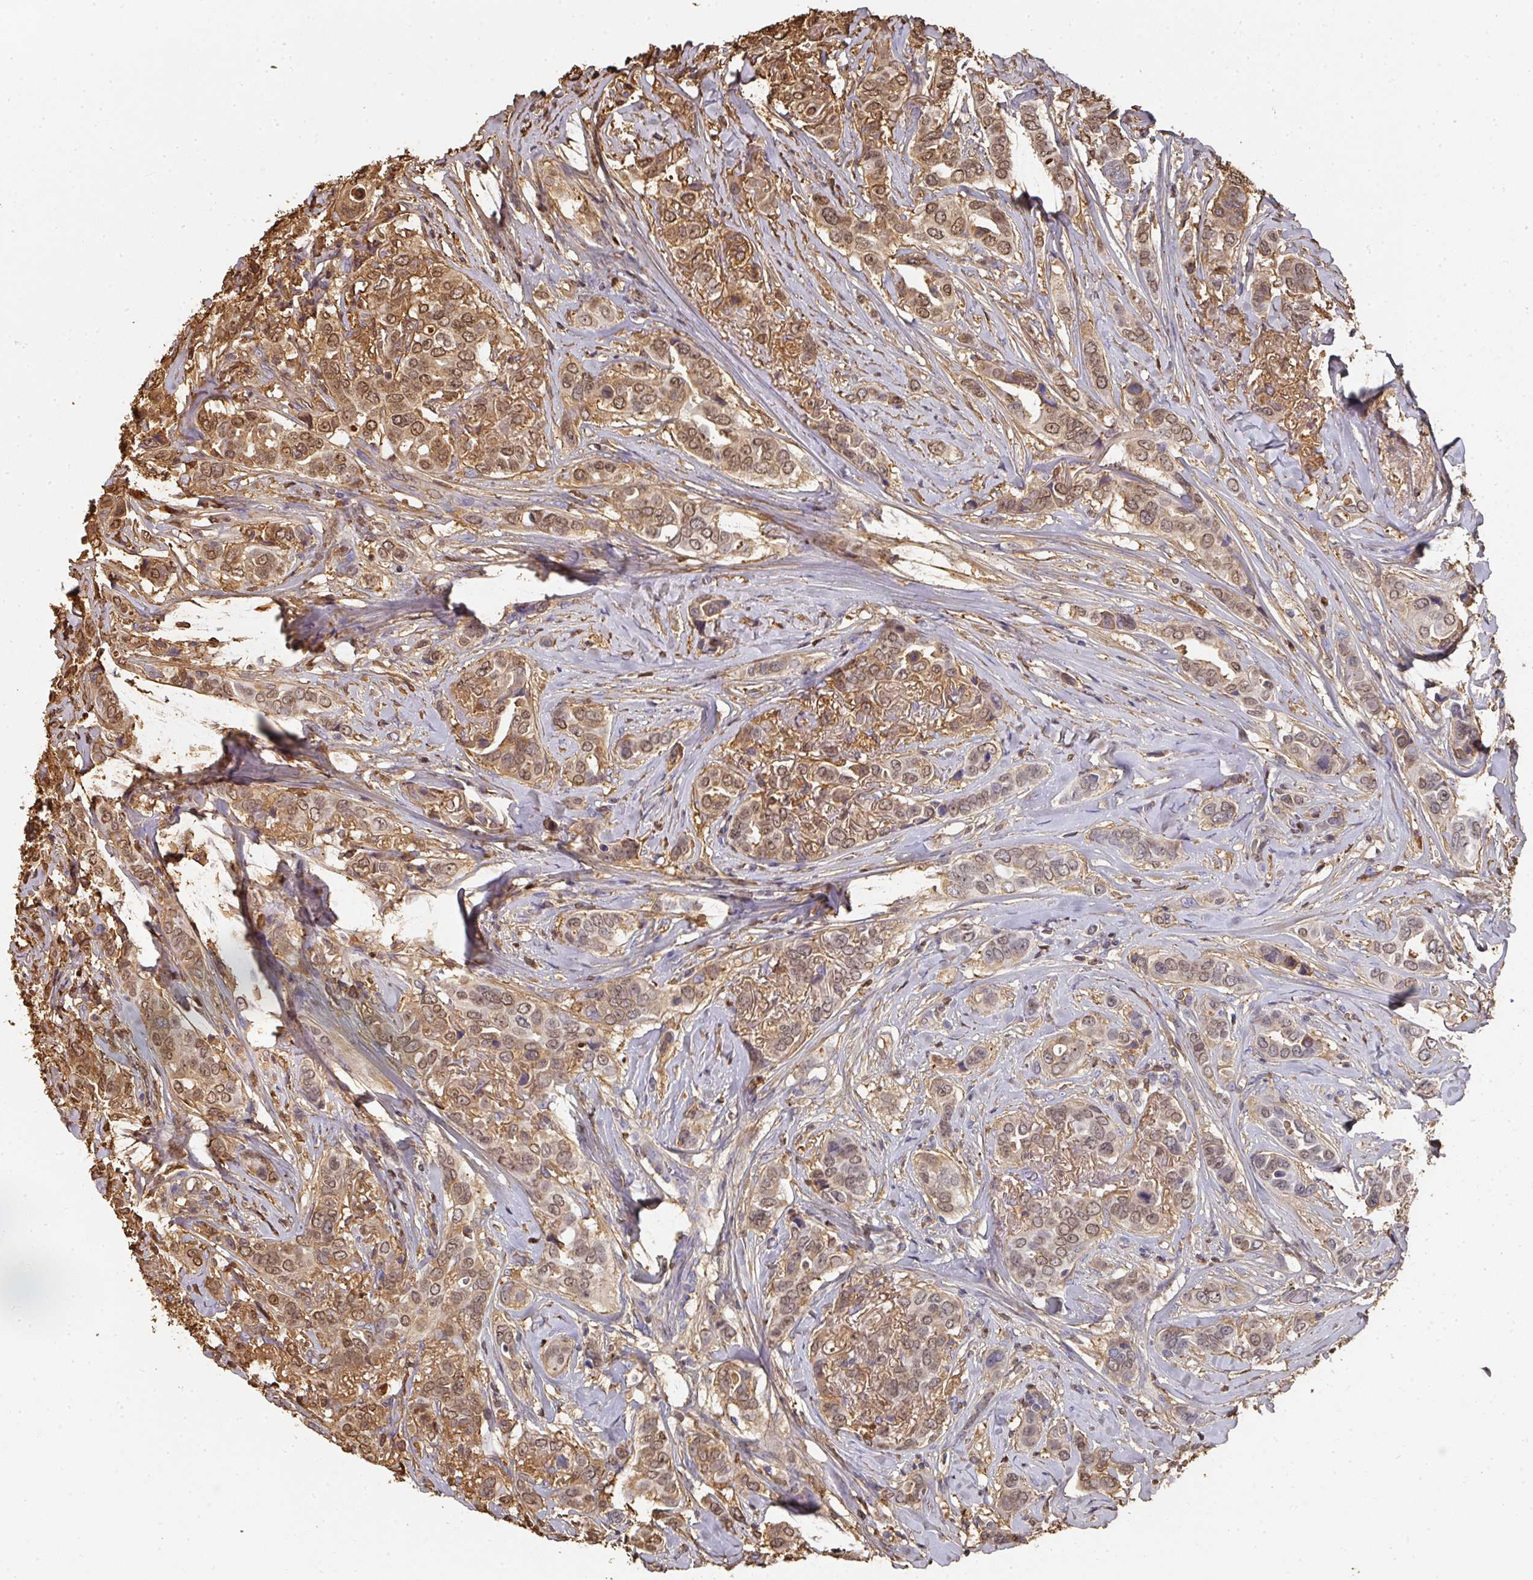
{"staining": {"intensity": "moderate", "quantity": ">75%", "location": "cytoplasmic/membranous,nuclear"}, "tissue": "breast cancer", "cell_type": "Tumor cells", "image_type": "cancer", "snomed": [{"axis": "morphology", "description": "Lobular carcinoma"}, {"axis": "topography", "description": "Breast"}], "caption": "Breast lobular carcinoma tissue demonstrates moderate cytoplasmic/membranous and nuclear staining in about >75% of tumor cells, visualized by immunohistochemistry.", "gene": "ALB", "patient": {"sex": "female", "age": 51}}